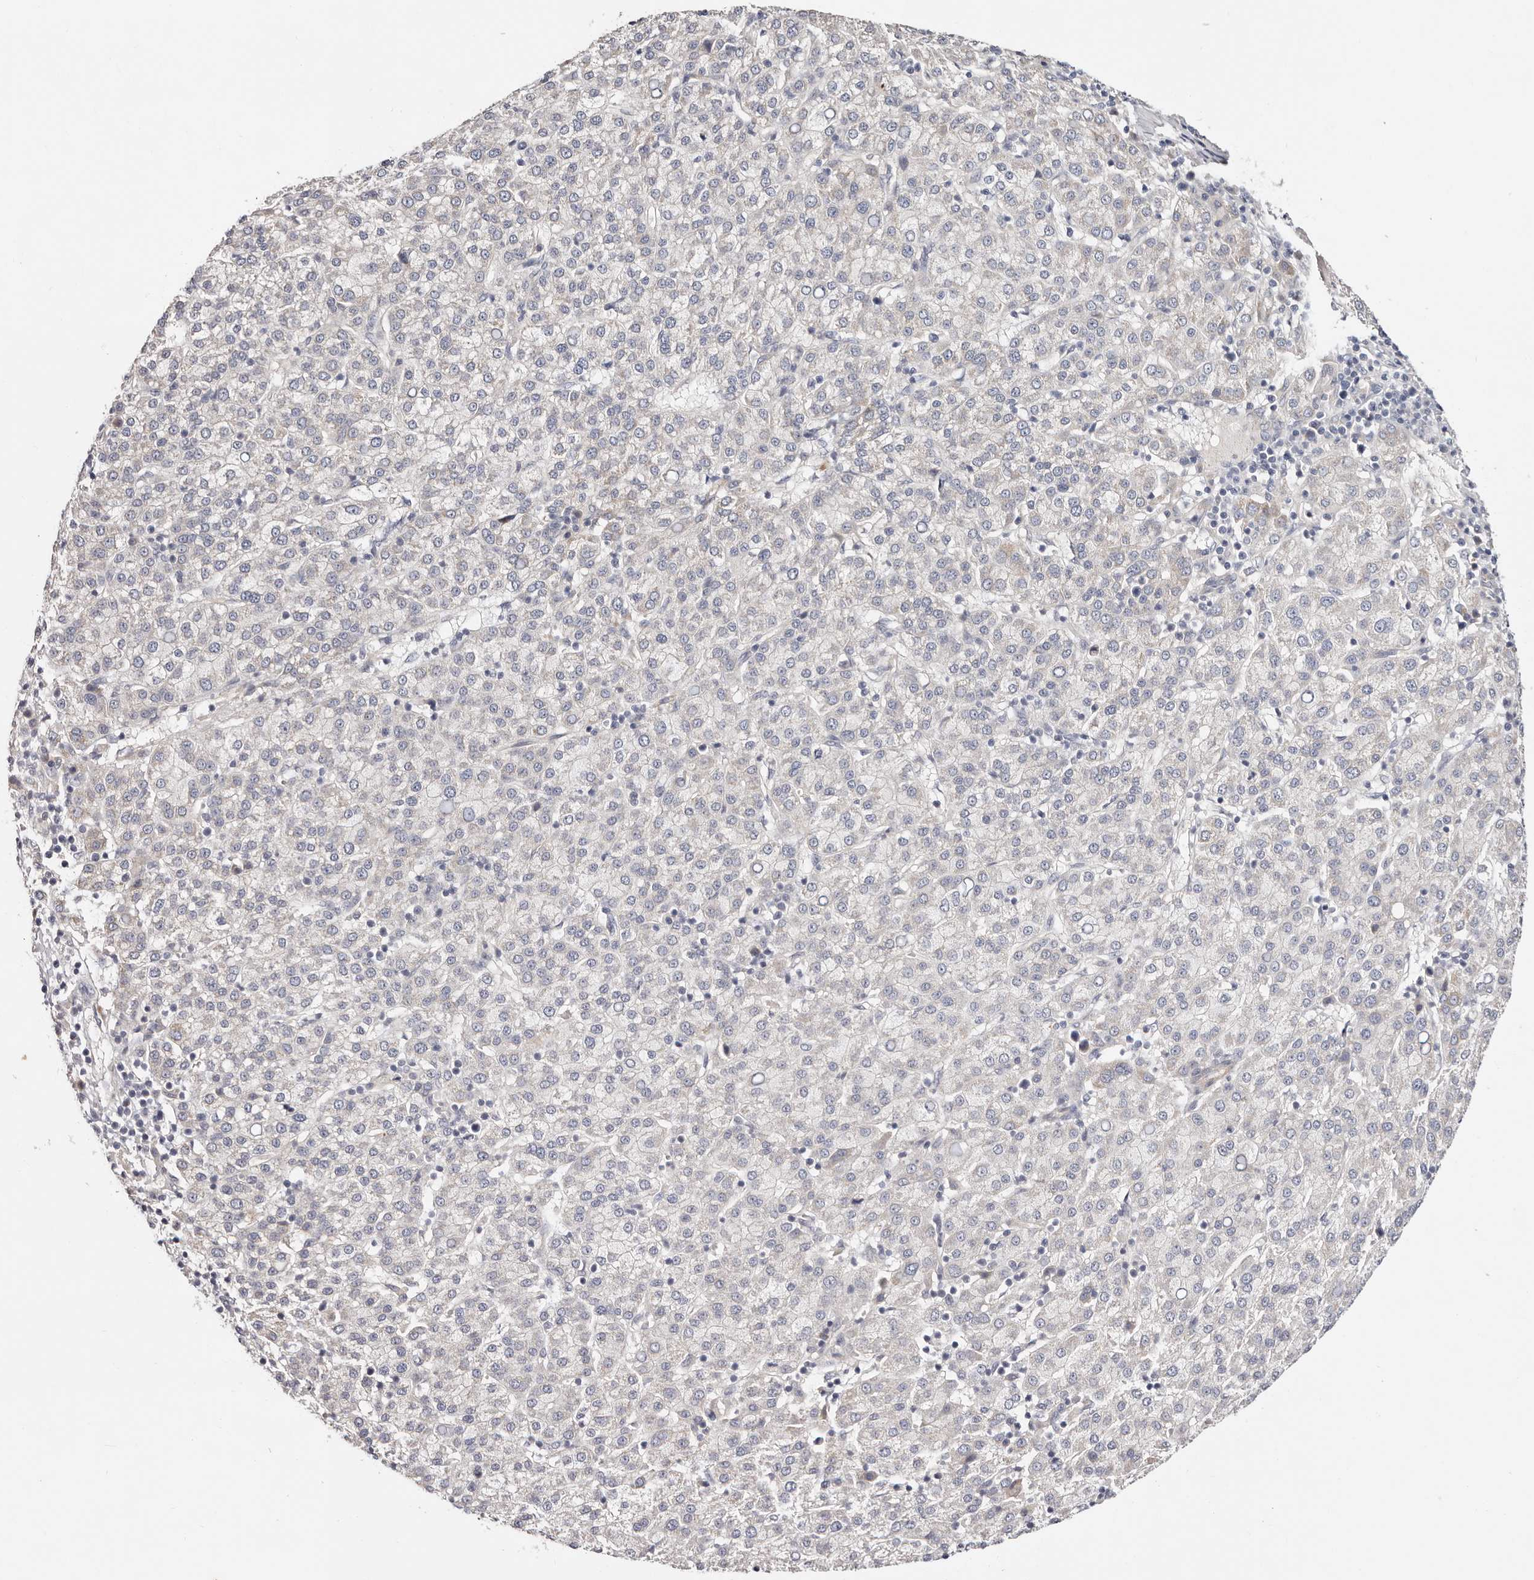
{"staining": {"intensity": "negative", "quantity": "none", "location": "none"}, "tissue": "liver cancer", "cell_type": "Tumor cells", "image_type": "cancer", "snomed": [{"axis": "morphology", "description": "Carcinoma, Hepatocellular, NOS"}, {"axis": "topography", "description": "Liver"}], "caption": "A photomicrograph of human liver cancer is negative for staining in tumor cells.", "gene": "MACF1", "patient": {"sex": "female", "age": 58}}